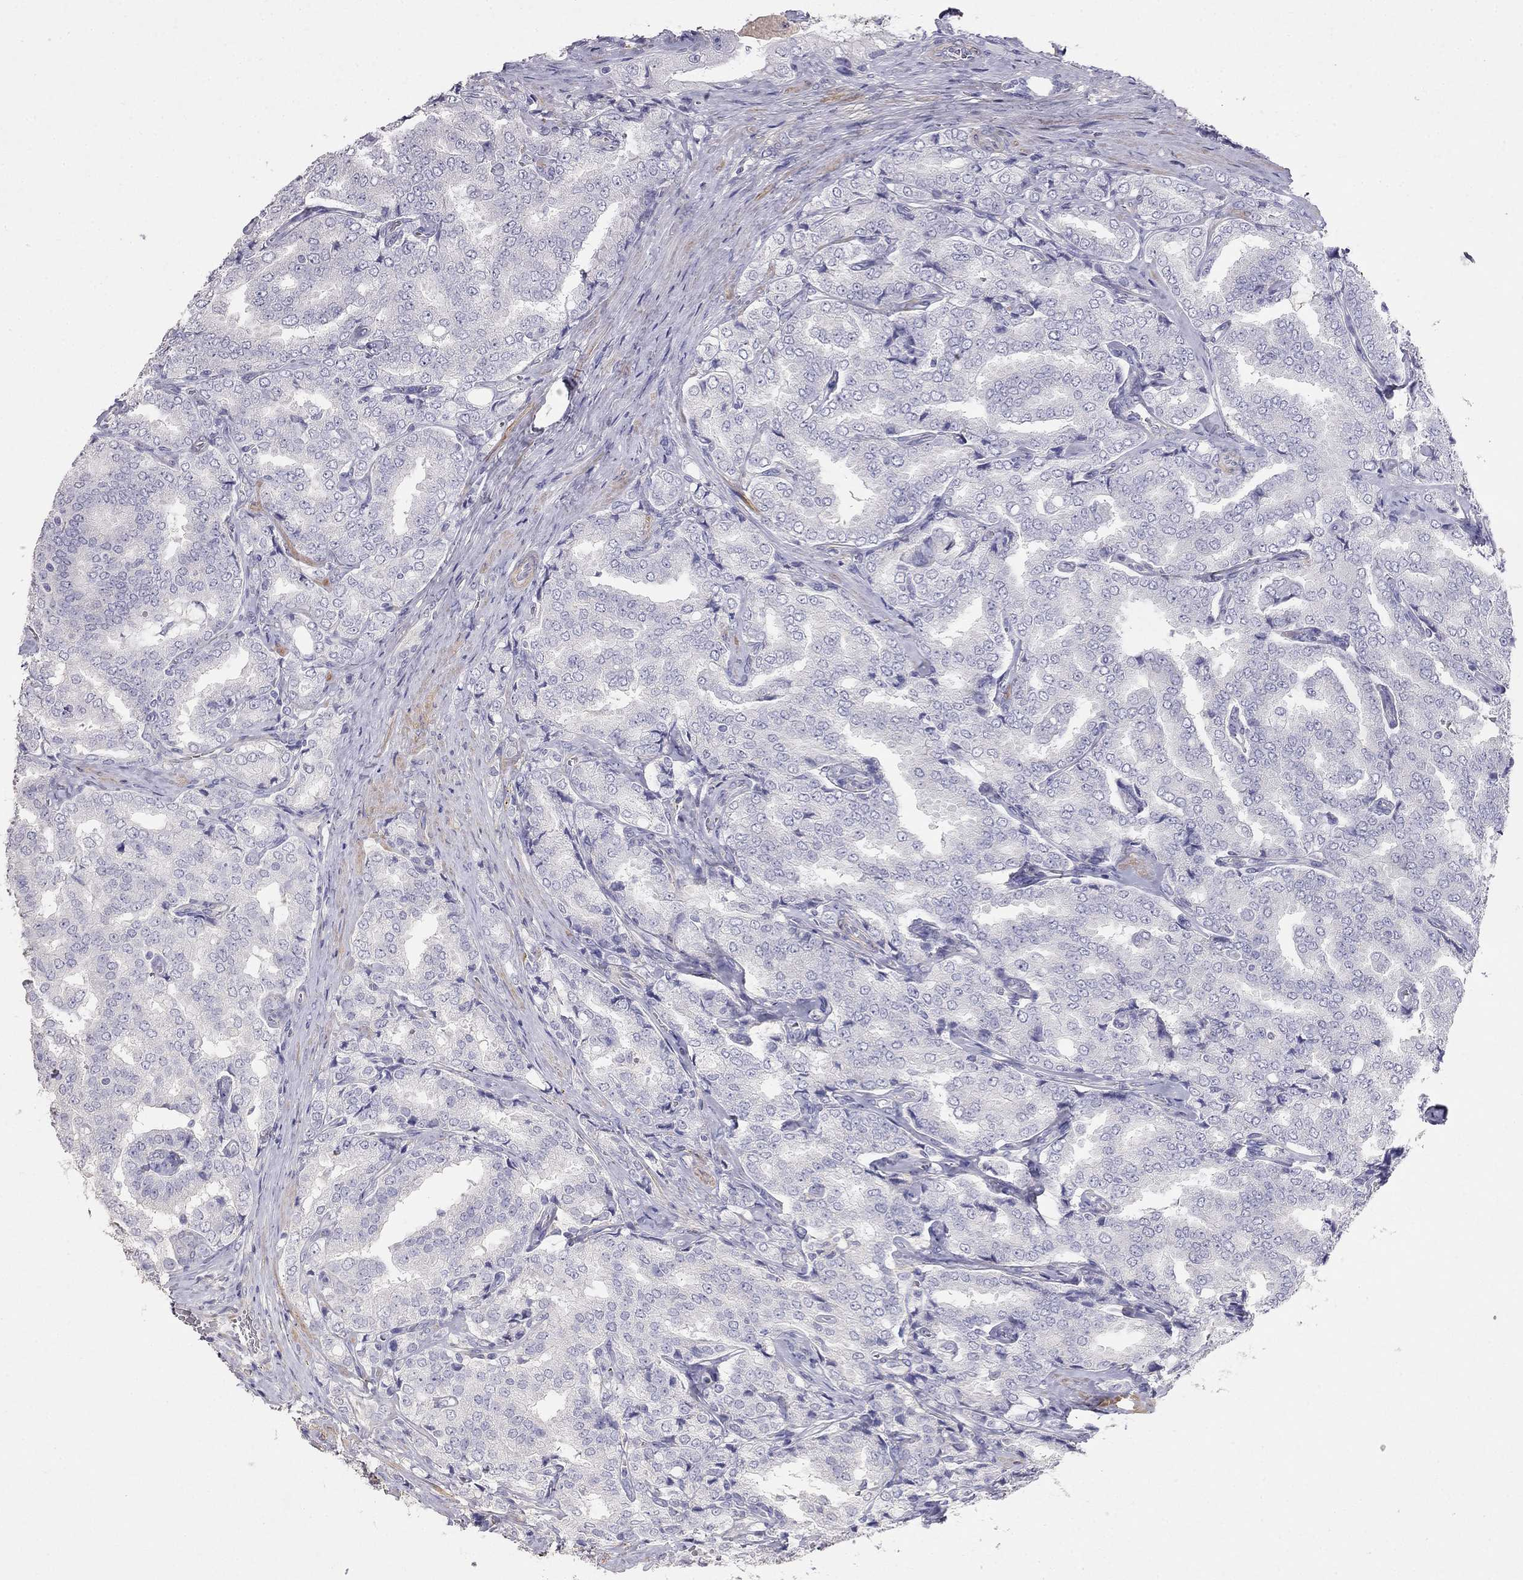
{"staining": {"intensity": "negative", "quantity": "none", "location": "none"}, "tissue": "prostate cancer", "cell_type": "Tumor cells", "image_type": "cancer", "snomed": [{"axis": "morphology", "description": "Adenocarcinoma, NOS"}, {"axis": "topography", "description": "Prostate"}], "caption": "Immunohistochemistry photomicrograph of neoplastic tissue: adenocarcinoma (prostate) stained with DAB exhibits no significant protein positivity in tumor cells. Brightfield microscopy of immunohistochemistry (IHC) stained with DAB (3,3'-diaminobenzidine) (brown) and hematoxylin (blue), captured at high magnification.", "gene": "LY6H", "patient": {"sex": "male", "age": 65}}